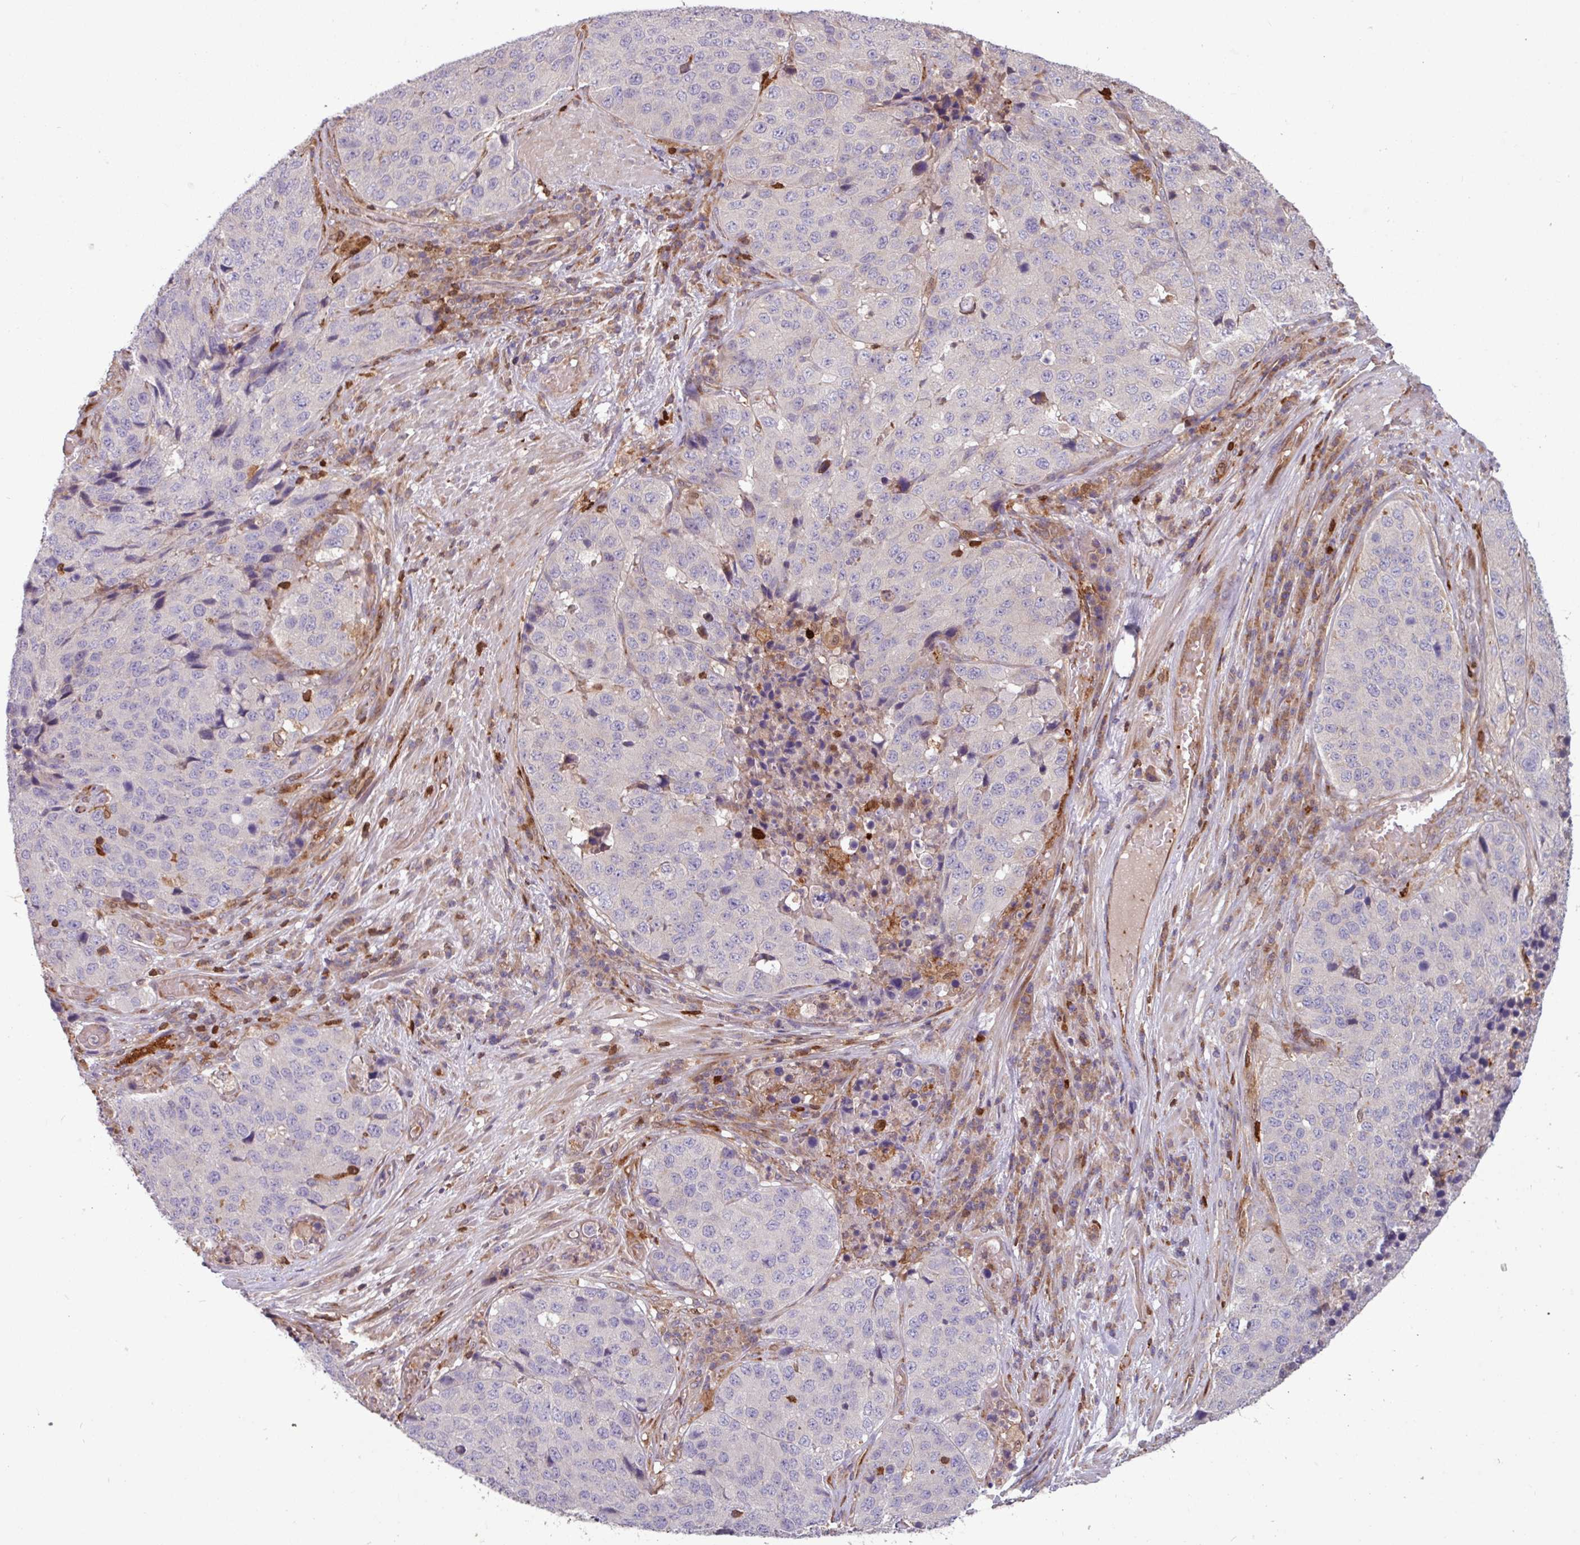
{"staining": {"intensity": "negative", "quantity": "none", "location": "none"}, "tissue": "stomach cancer", "cell_type": "Tumor cells", "image_type": "cancer", "snomed": [{"axis": "morphology", "description": "Adenocarcinoma, NOS"}, {"axis": "topography", "description": "Stomach"}], "caption": "This is an immunohistochemistry histopathology image of human stomach cancer (adenocarcinoma). There is no staining in tumor cells.", "gene": "SEC61G", "patient": {"sex": "male", "age": 71}}